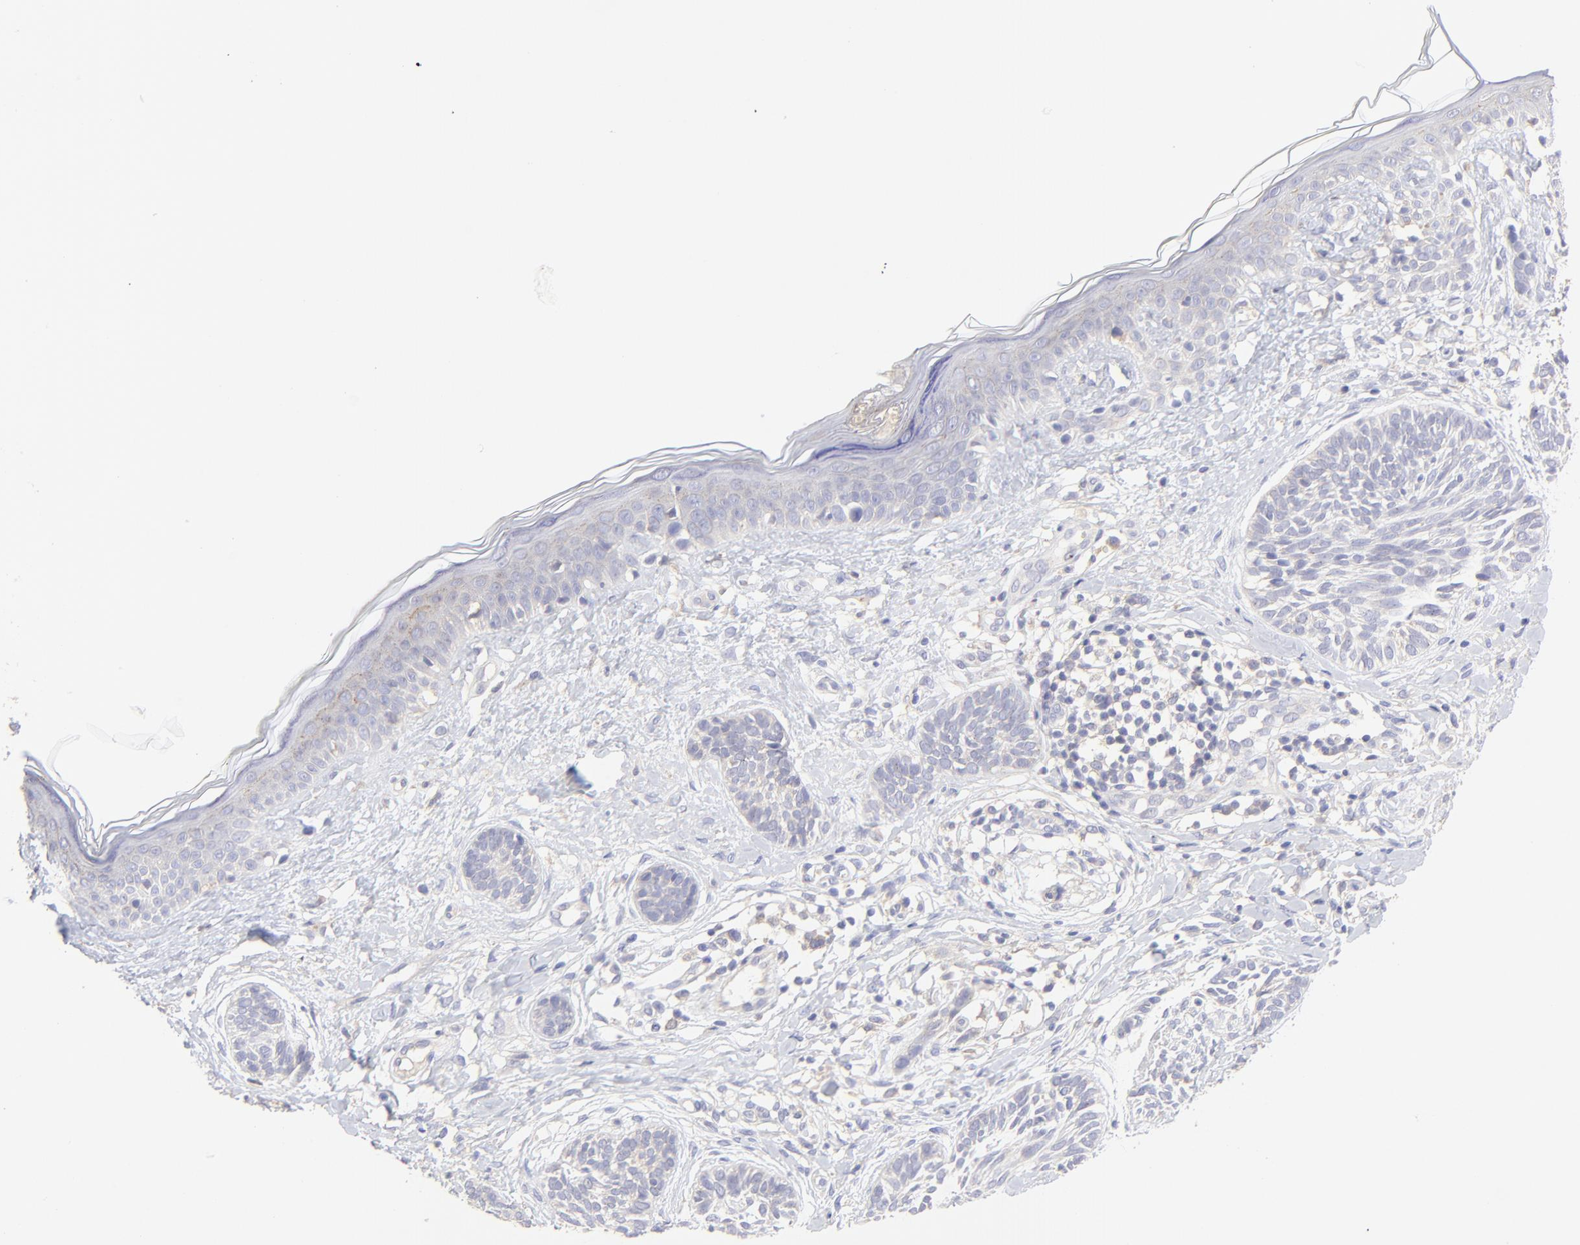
{"staining": {"intensity": "negative", "quantity": "none", "location": "none"}, "tissue": "skin cancer", "cell_type": "Tumor cells", "image_type": "cancer", "snomed": [{"axis": "morphology", "description": "Normal tissue, NOS"}, {"axis": "morphology", "description": "Basal cell carcinoma"}, {"axis": "topography", "description": "Skin"}], "caption": "DAB (3,3'-diaminobenzidine) immunohistochemical staining of skin basal cell carcinoma shows no significant positivity in tumor cells.", "gene": "LHFPL1", "patient": {"sex": "male", "age": 63}}